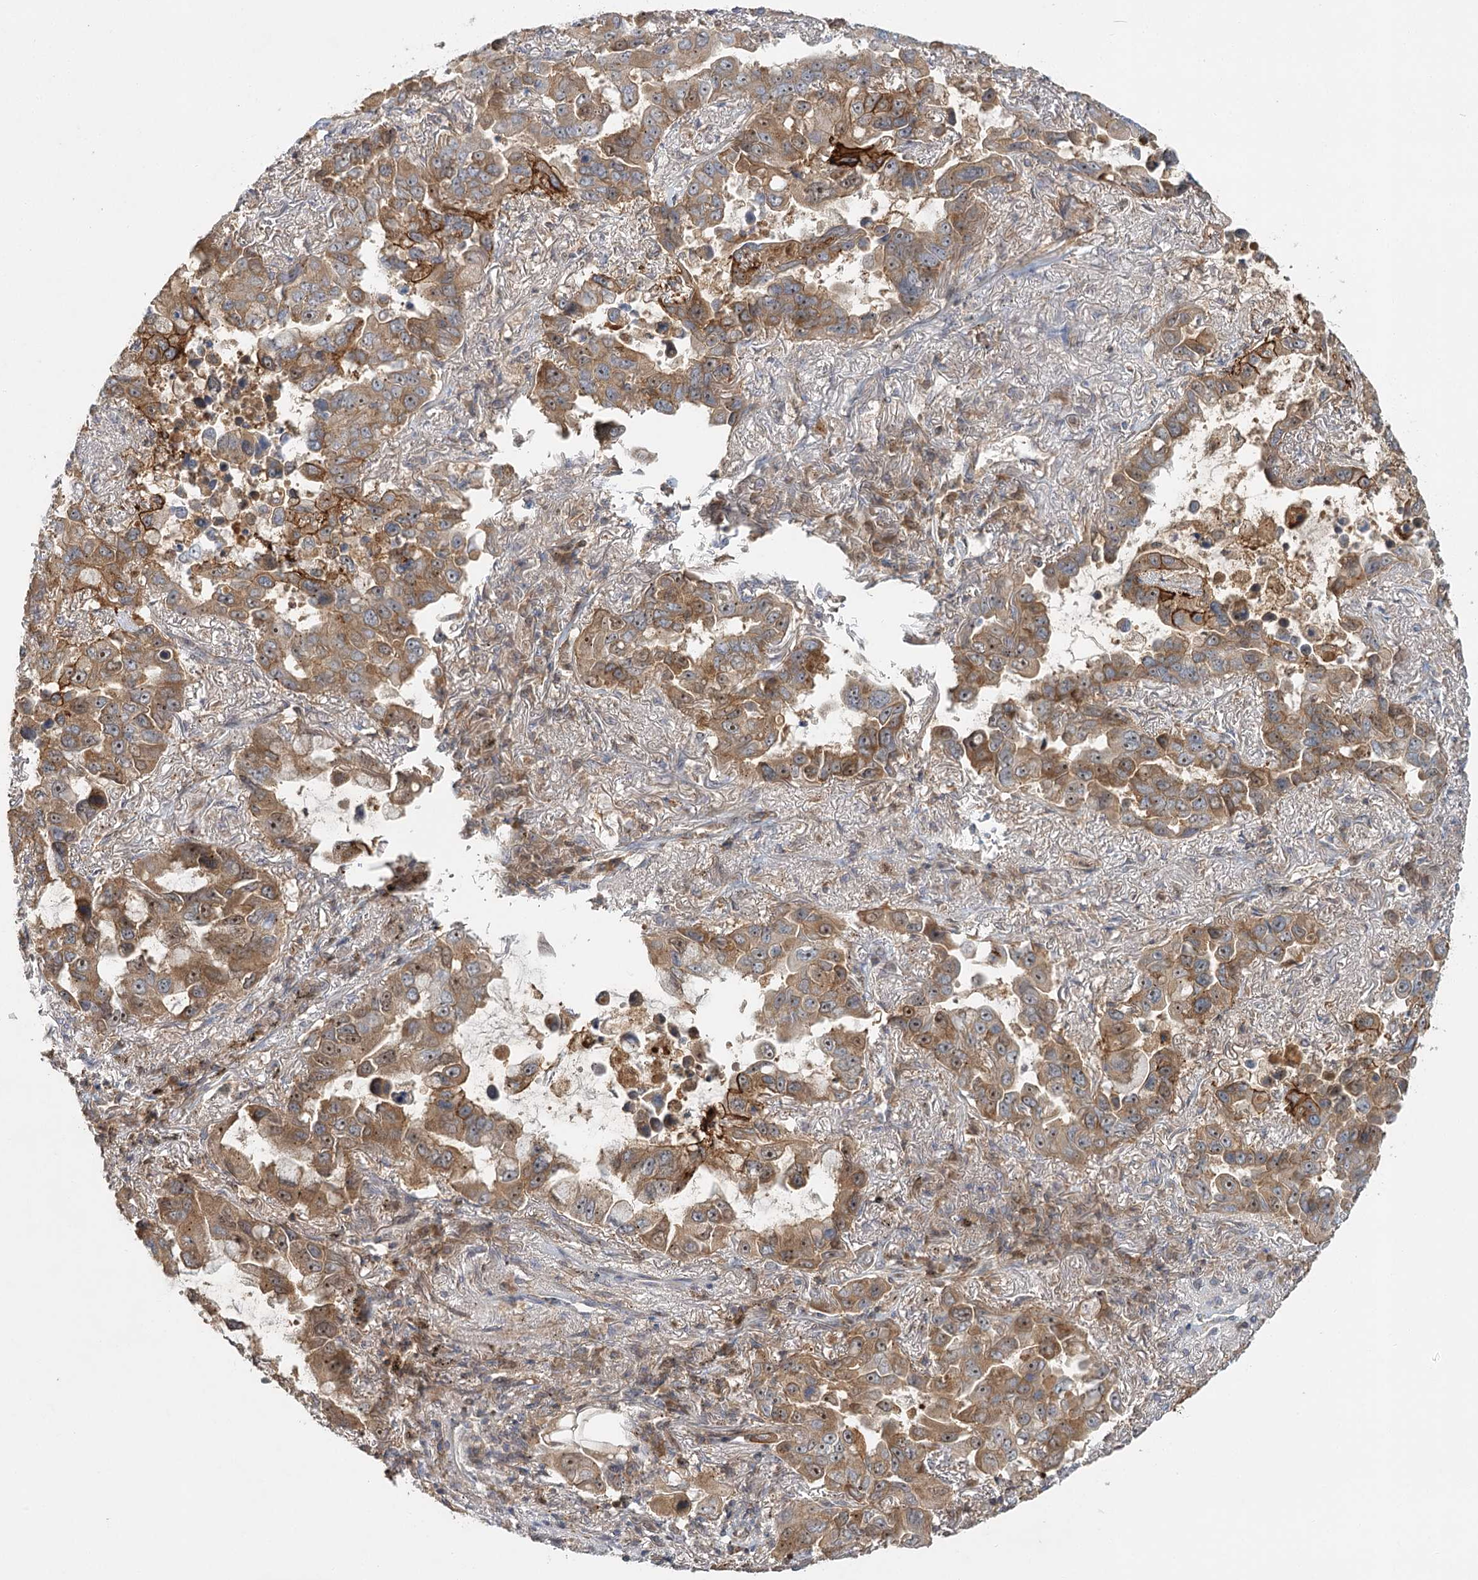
{"staining": {"intensity": "moderate", "quantity": ">75%", "location": "cytoplasmic/membranous,nuclear"}, "tissue": "lung cancer", "cell_type": "Tumor cells", "image_type": "cancer", "snomed": [{"axis": "morphology", "description": "Adenocarcinoma, NOS"}, {"axis": "topography", "description": "Lung"}], "caption": "About >75% of tumor cells in lung cancer (adenocarcinoma) demonstrate moderate cytoplasmic/membranous and nuclear protein staining as visualized by brown immunohistochemical staining.", "gene": "RAPGEF6", "patient": {"sex": "male", "age": 64}}